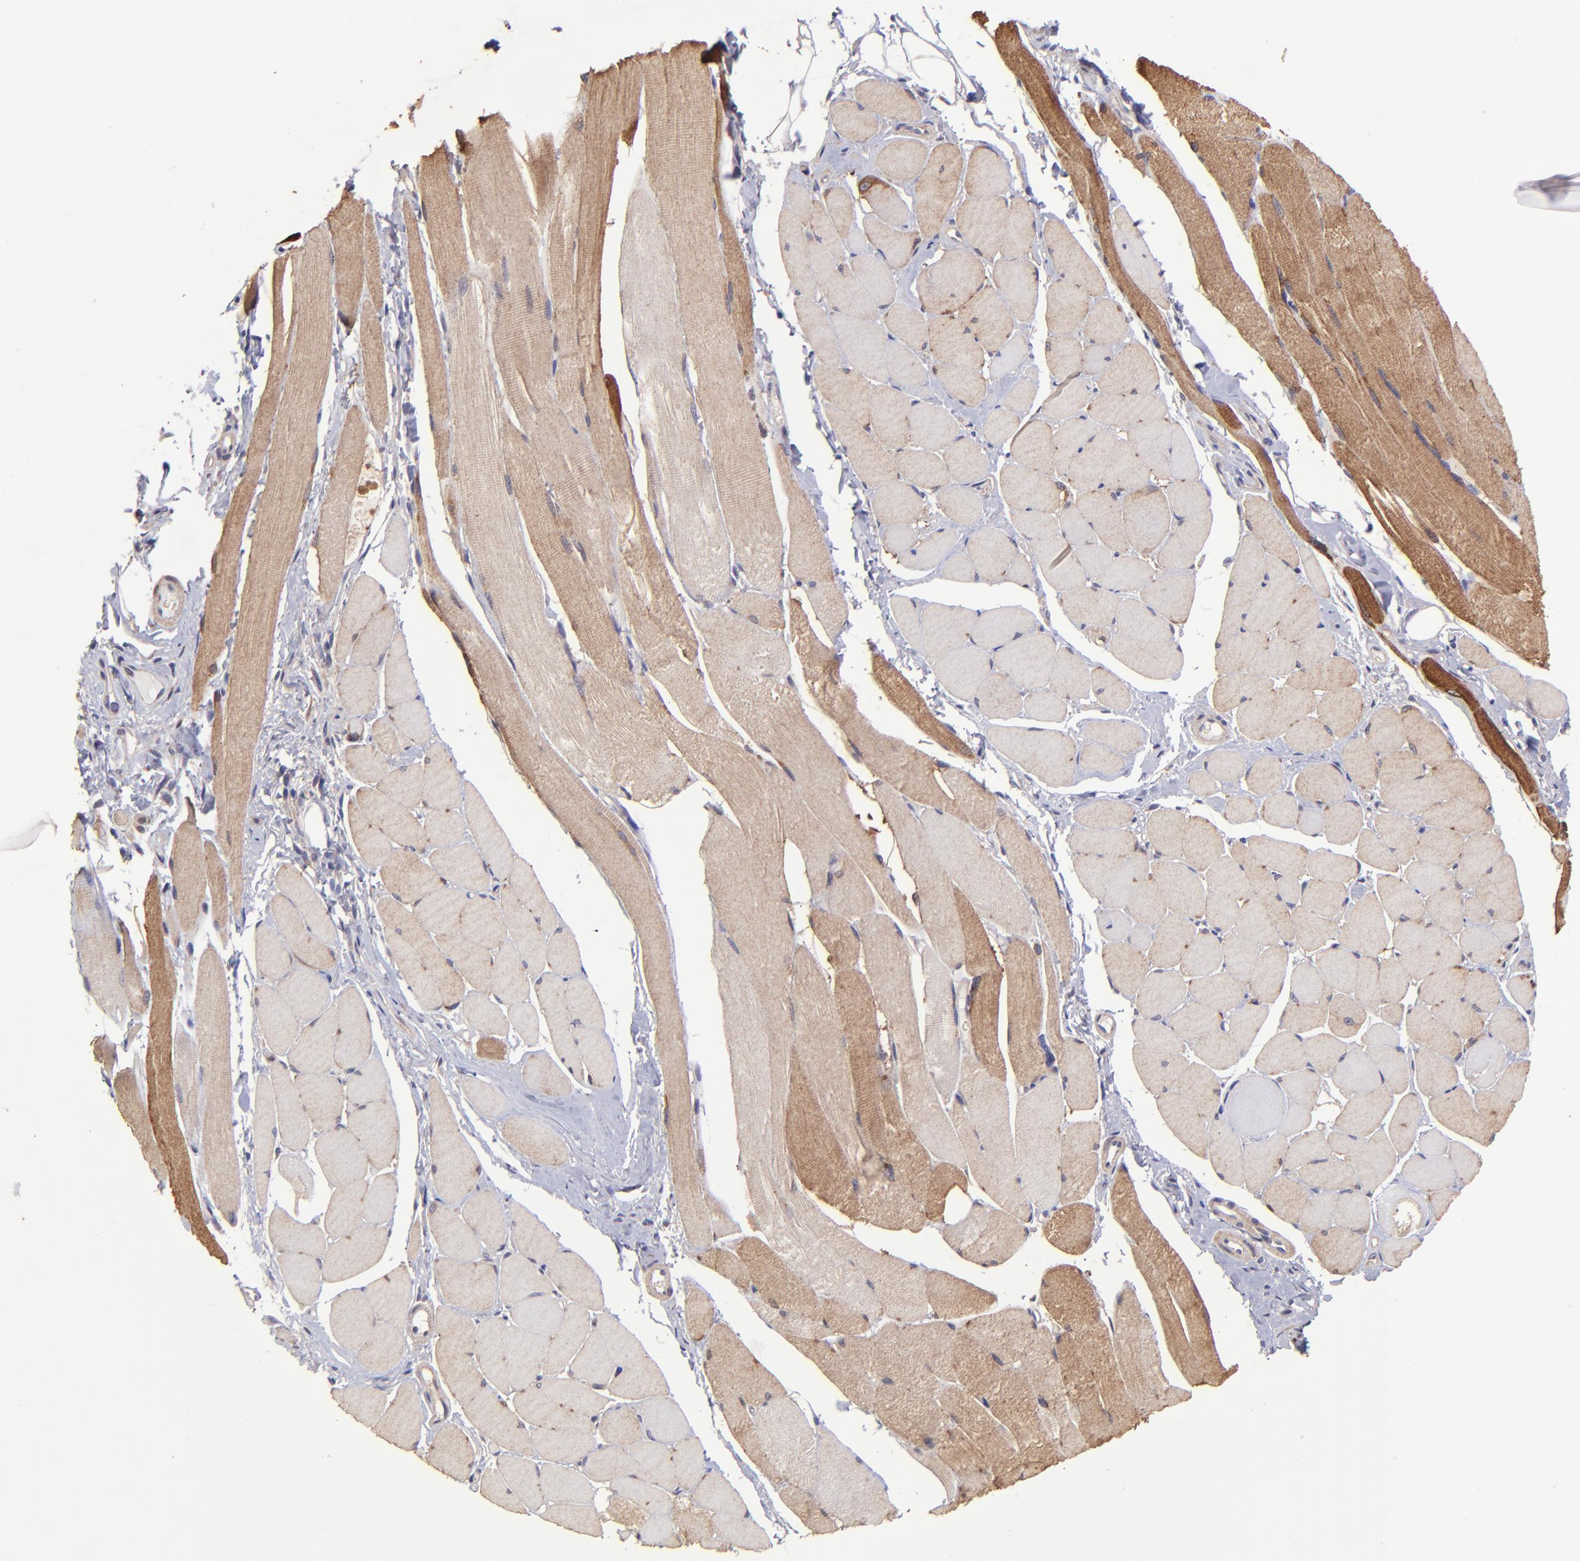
{"staining": {"intensity": "moderate", "quantity": "25%-75%", "location": "cytoplasmic/membranous"}, "tissue": "skeletal muscle", "cell_type": "Myocytes", "image_type": "normal", "snomed": [{"axis": "morphology", "description": "Normal tissue, NOS"}, {"axis": "topography", "description": "Skeletal muscle"}, {"axis": "topography", "description": "Peripheral nerve tissue"}], "caption": "Moderate cytoplasmic/membranous expression for a protein is present in approximately 25%-75% of myocytes of normal skeletal muscle using IHC.", "gene": "NSF", "patient": {"sex": "female", "age": 84}}